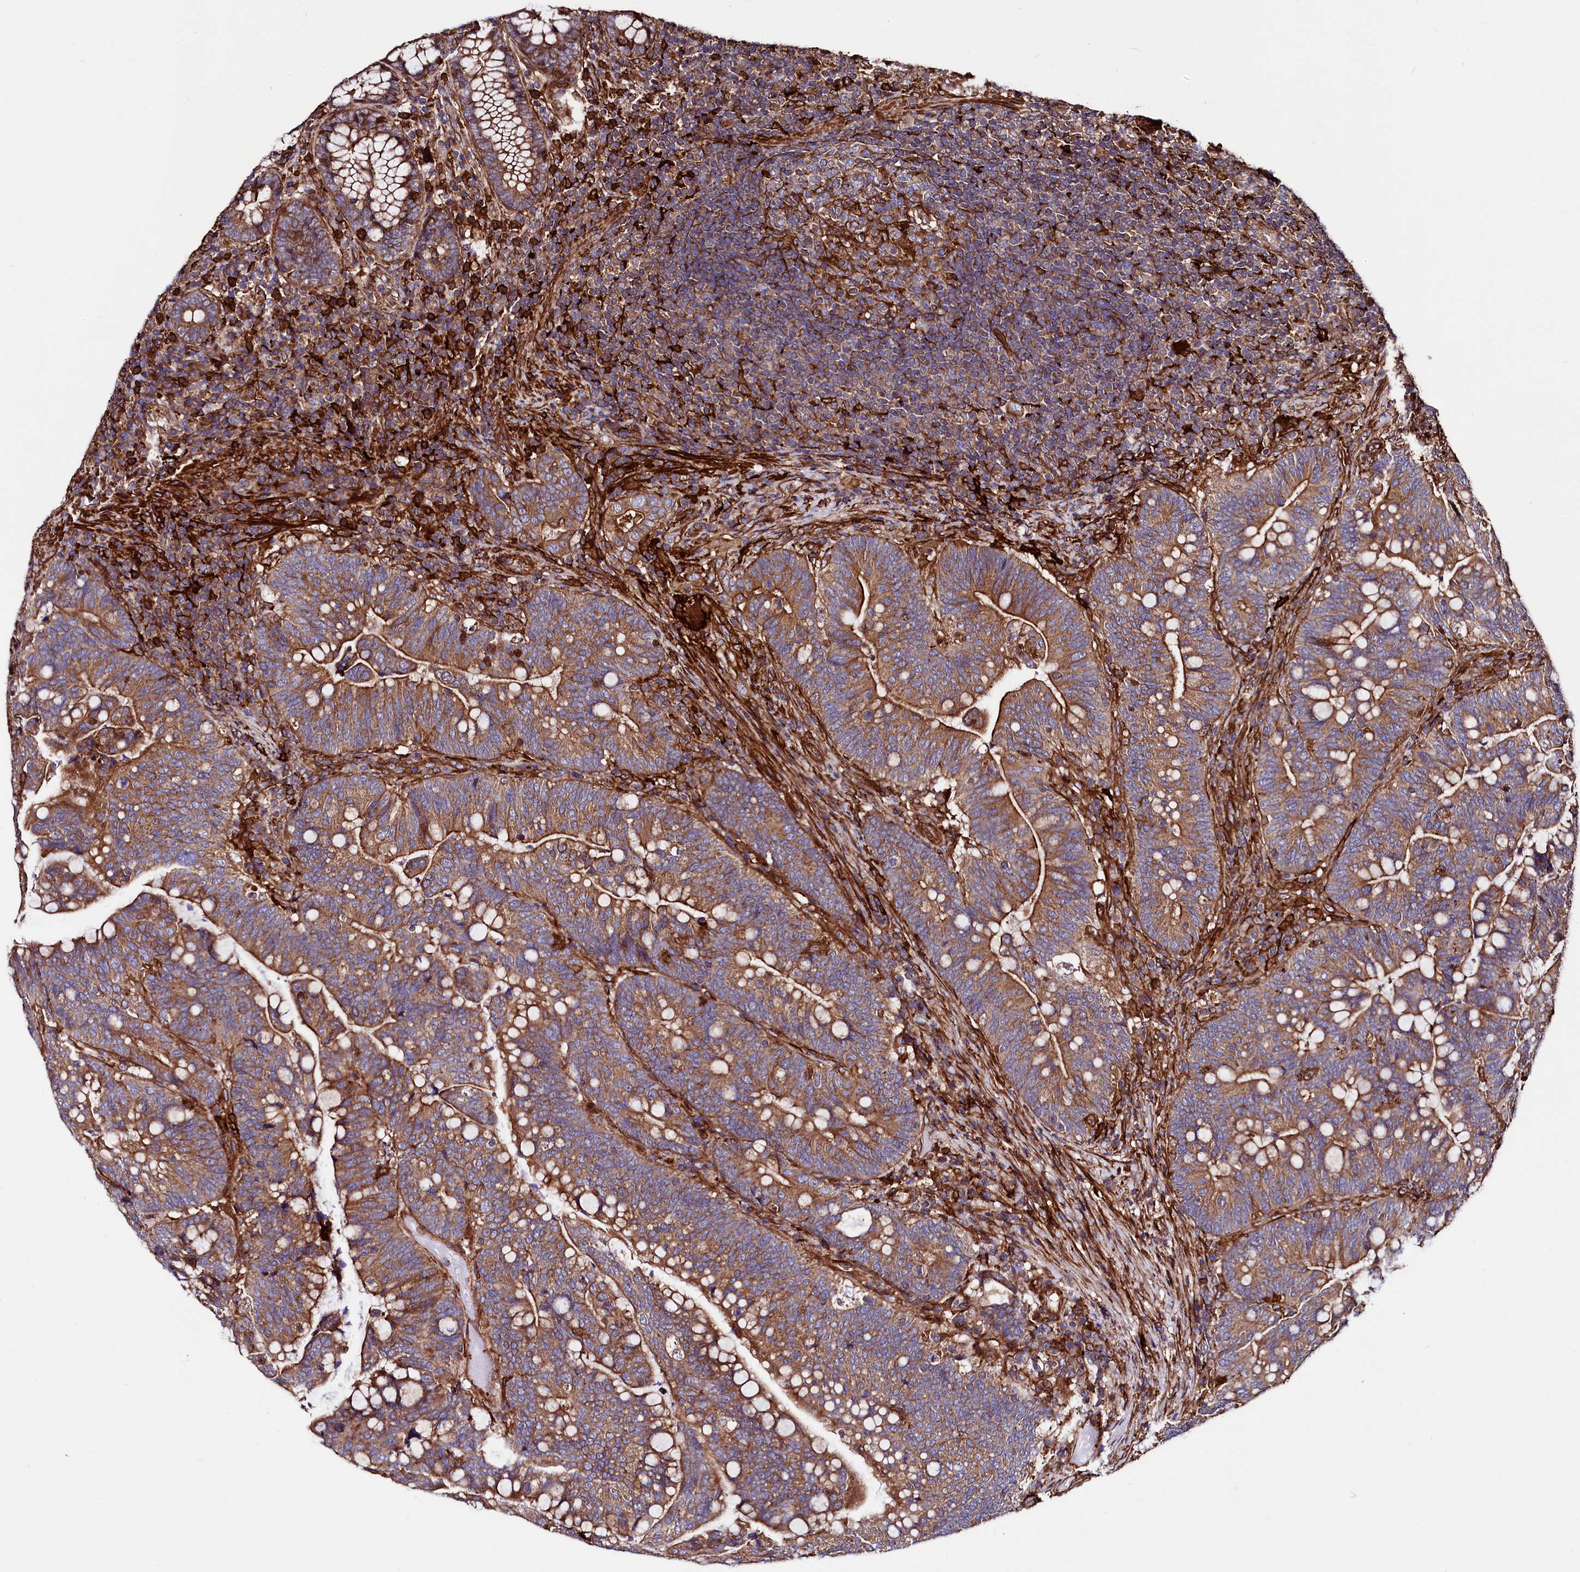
{"staining": {"intensity": "moderate", "quantity": ">75%", "location": "cytoplasmic/membranous"}, "tissue": "colorectal cancer", "cell_type": "Tumor cells", "image_type": "cancer", "snomed": [{"axis": "morphology", "description": "Normal tissue, NOS"}, {"axis": "morphology", "description": "Adenocarcinoma, NOS"}, {"axis": "topography", "description": "Colon"}], "caption": "Protein expression analysis of colorectal cancer displays moderate cytoplasmic/membranous expression in approximately >75% of tumor cells. (Stains: DAB (3,3'-diaminobenzidine) in brown, nuclei in blue, Microscopy: brightfield microscopy at high magnification).", "gene": "STAMBPL1", "patient": {"sex": "female", "age": 66}}